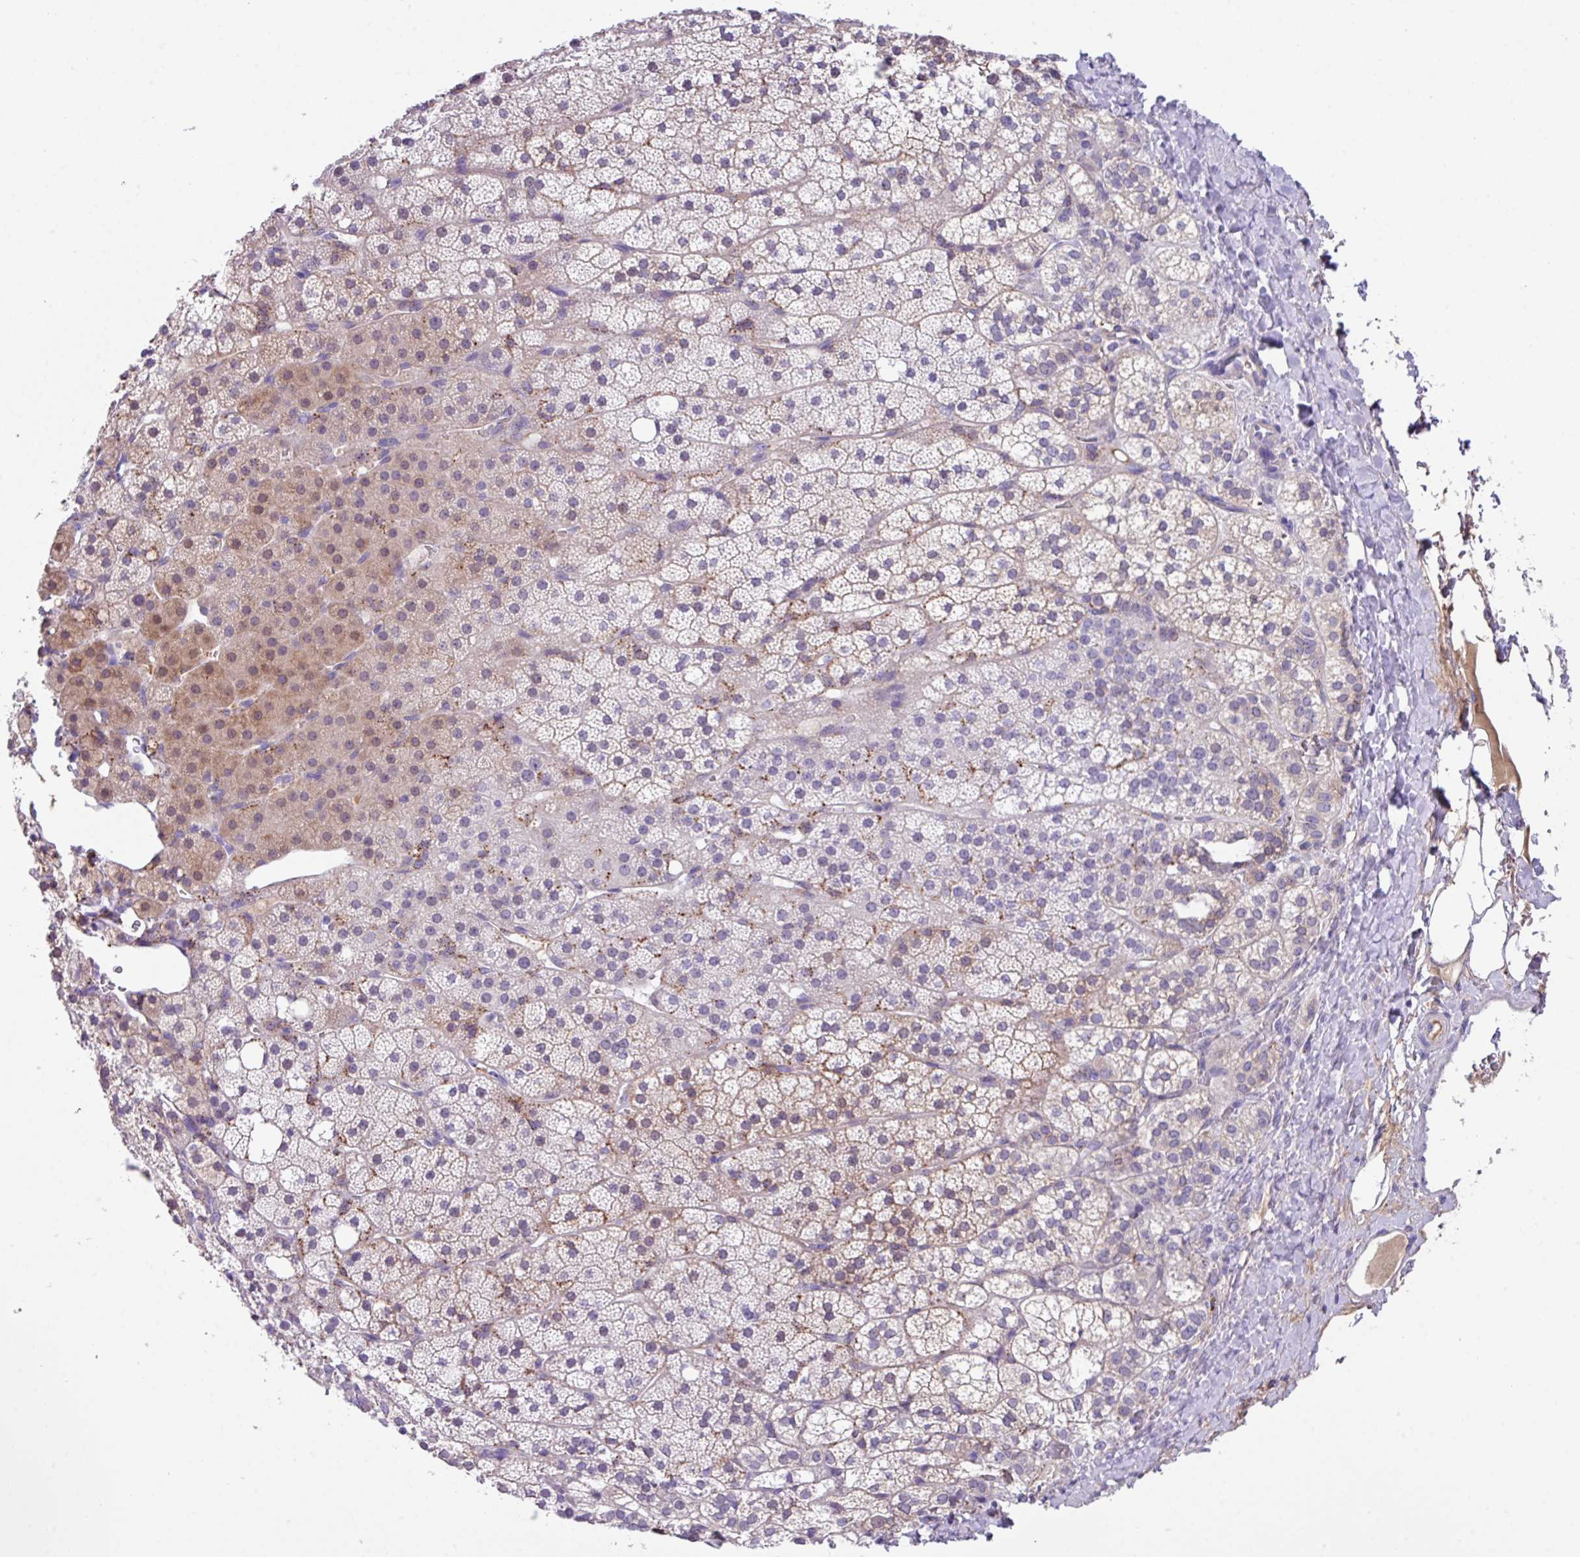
{"staining": {"intensity": "weak", "quantity": "<25%", "location": "cytoplasmic/membranous,nuclear"}, "tissue": "adrenal gland", "cell_type": "Glandular cells", "image_type": "normal", "snomed": [{"axis": "morphology", "description": "Normal tissue, NOS"}, {"axis": "topography", "description": "Adrenal gland"}], "caption": "Glandular cells are negative for brown protein staining in benign adrenal gland. (Stains: DAB immunohistochemistry with hematoxylin counter stain, Microscopy: brightfield microscopy at high magnification).", "gene": "DNAL1", "patient": {"sex": "male", "age": 53}}